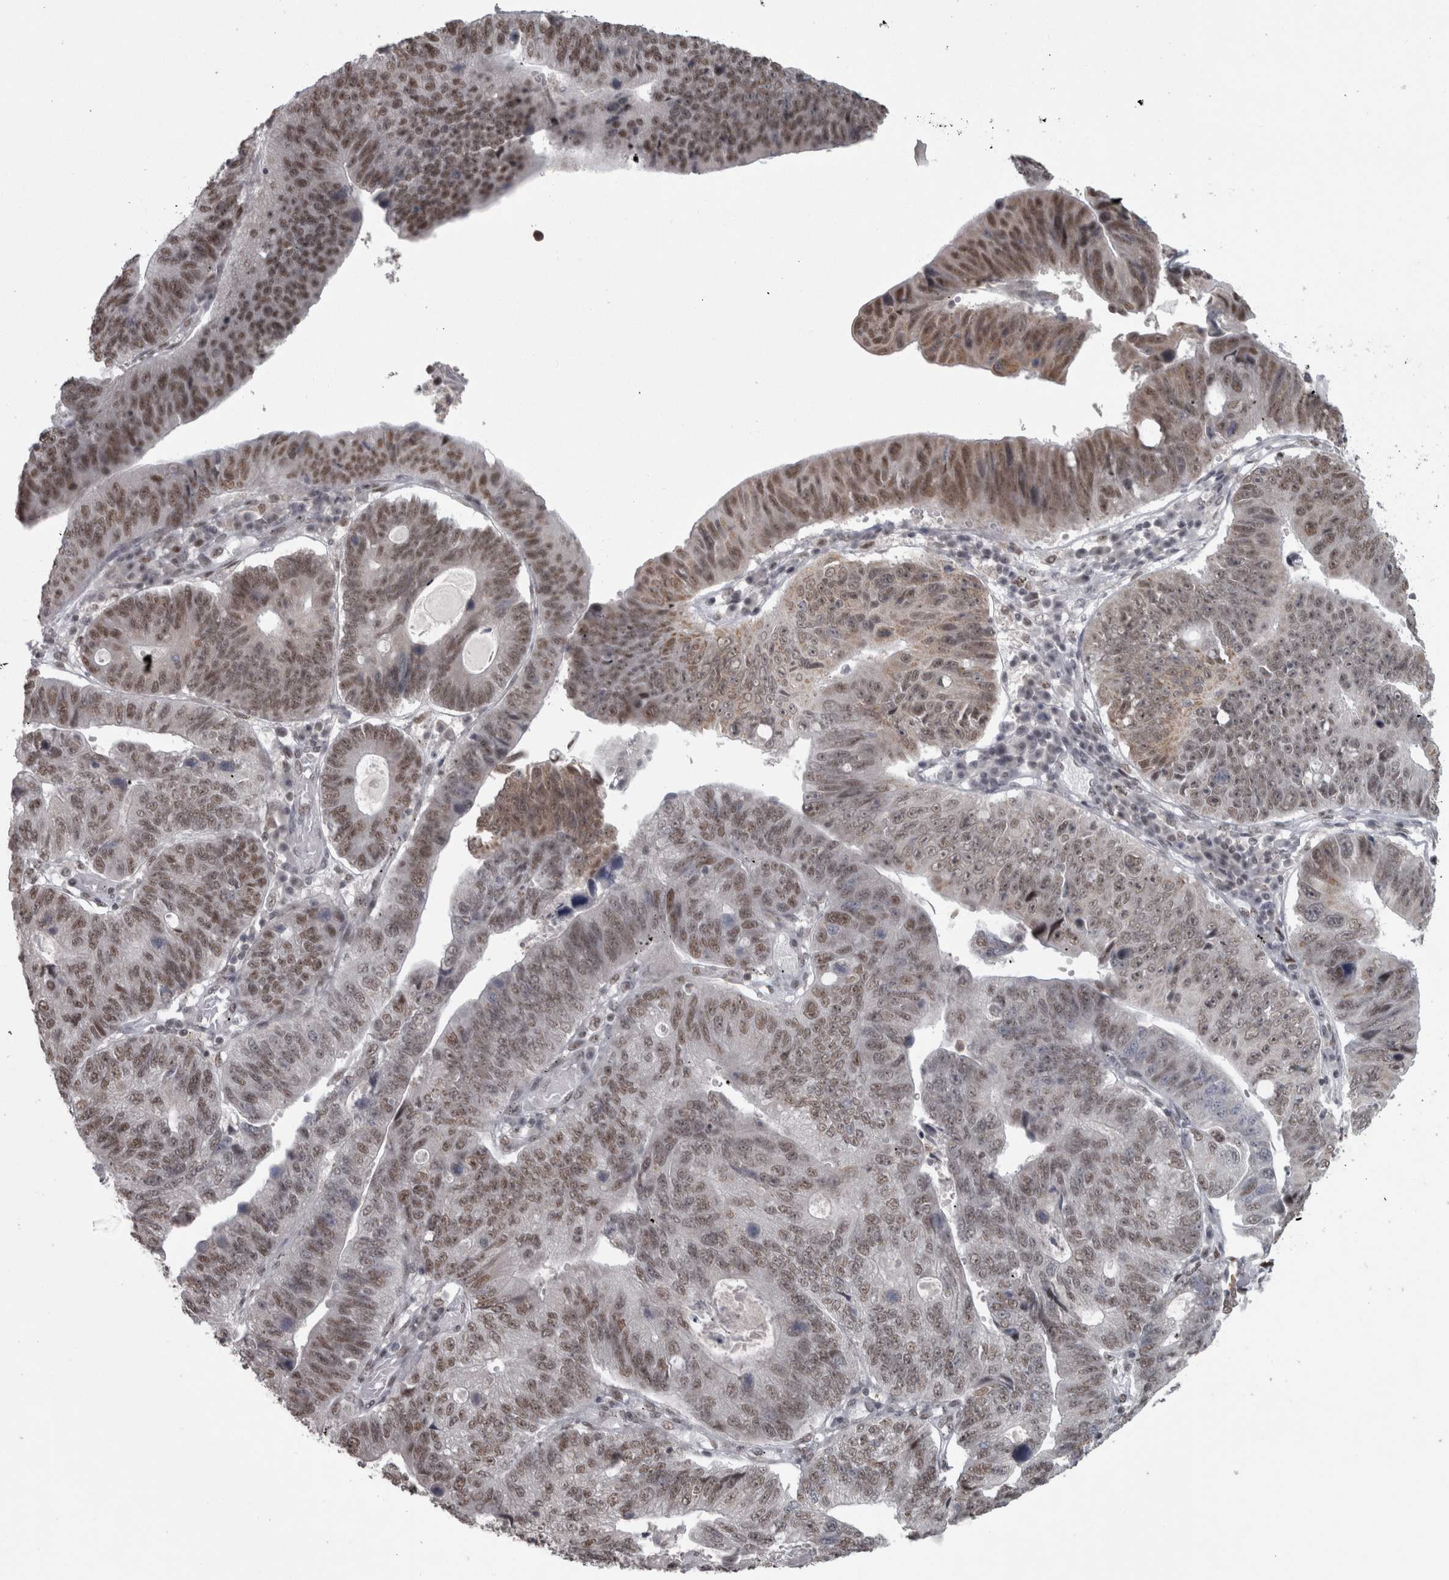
{"staining": {"intensity": "moderate", "quantity": ">75%", "location": "nuclear"}, "tissue": "stomach cancer", "cell_type": "Tumor cells", "image_type": "cancer", "snomed": [{"axis": "morphology", "description": "Adenocarcinoma, NOS"}, {"axis": "topography", "description": "Stomach"}], "caption": "An immunohistochemistry (IHC) micrograph of neoplastic tissue is shown. Protein staining in brown highlights moderate nuclear positivity in stomach adenocarcinoma within tumor cells.", "gene": "MICU3", "patient": {"sex": "male", "age": 59}}